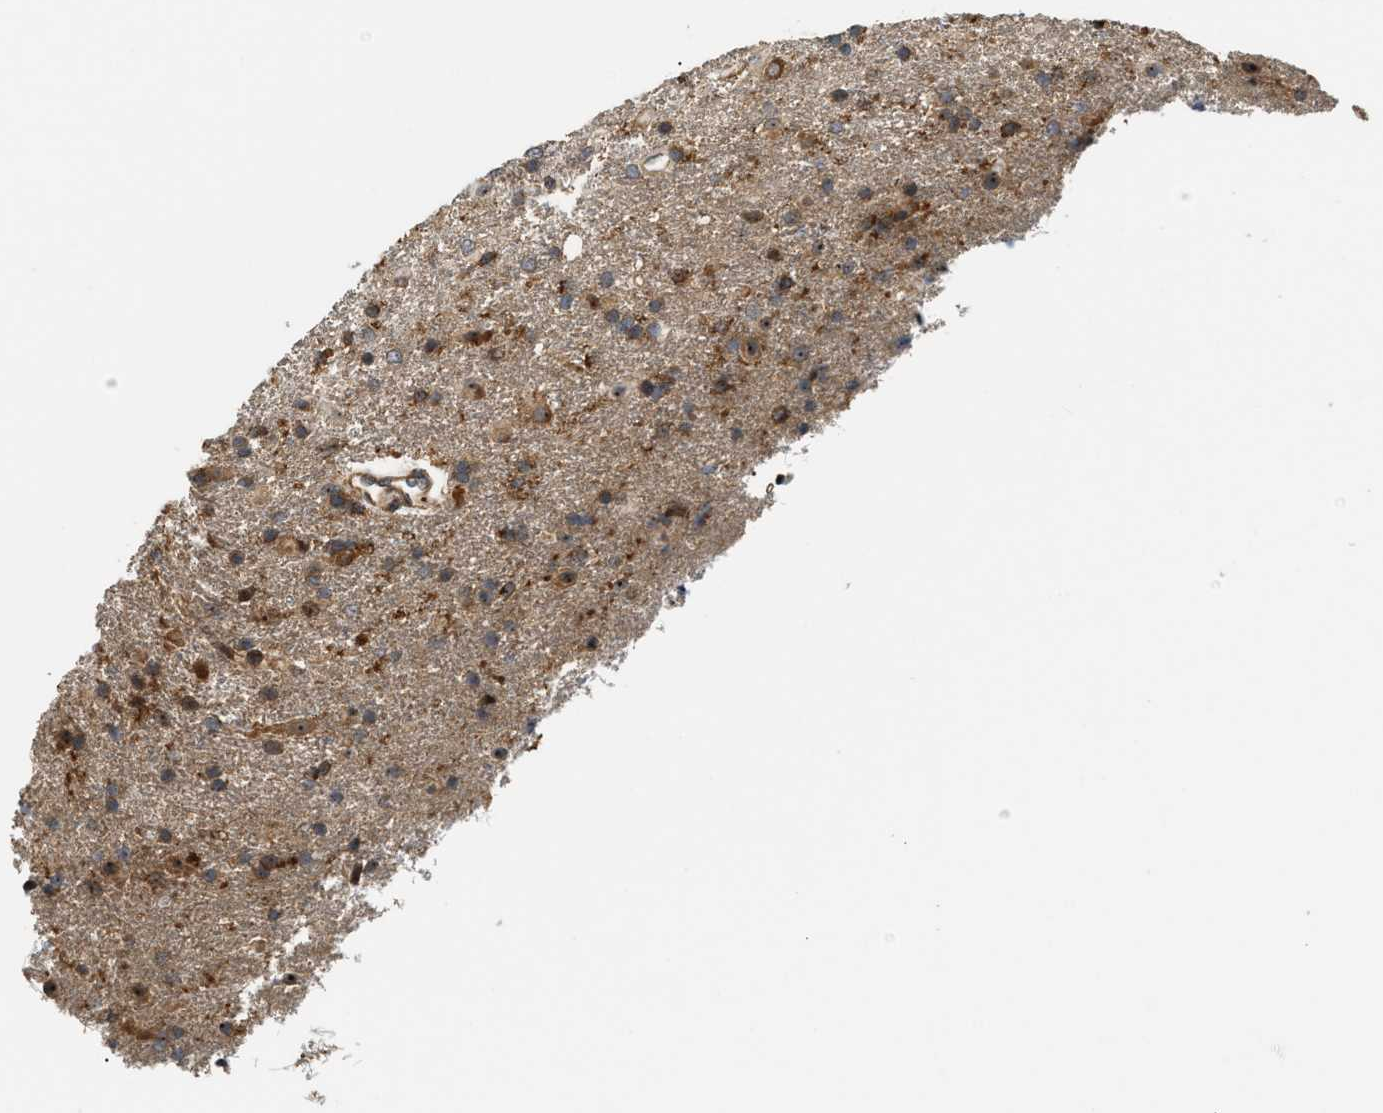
{"staining": {"intensity": "moderate", "quantity": ">75%", "location": "cytoplasmic/membranous"}, "tissue": "glioma", "cell_type": "Tumor cells", "image_type": "cancer", "snomed": [{"axis": "morphology", "description": "Glioma, malignant, Low grade"}, {"axis": "topography", "description": "Brain"}], "caption": "A brown stain labels moderate cytoplasmic/membranous positivity of a protein in human low-grade glioma (malignant) tumor cells. (brown staining indicates protein expression, while blue staining denotes nuclei).", "gene": "SNX5", "patient": {"sex": "male", "age": 65}}